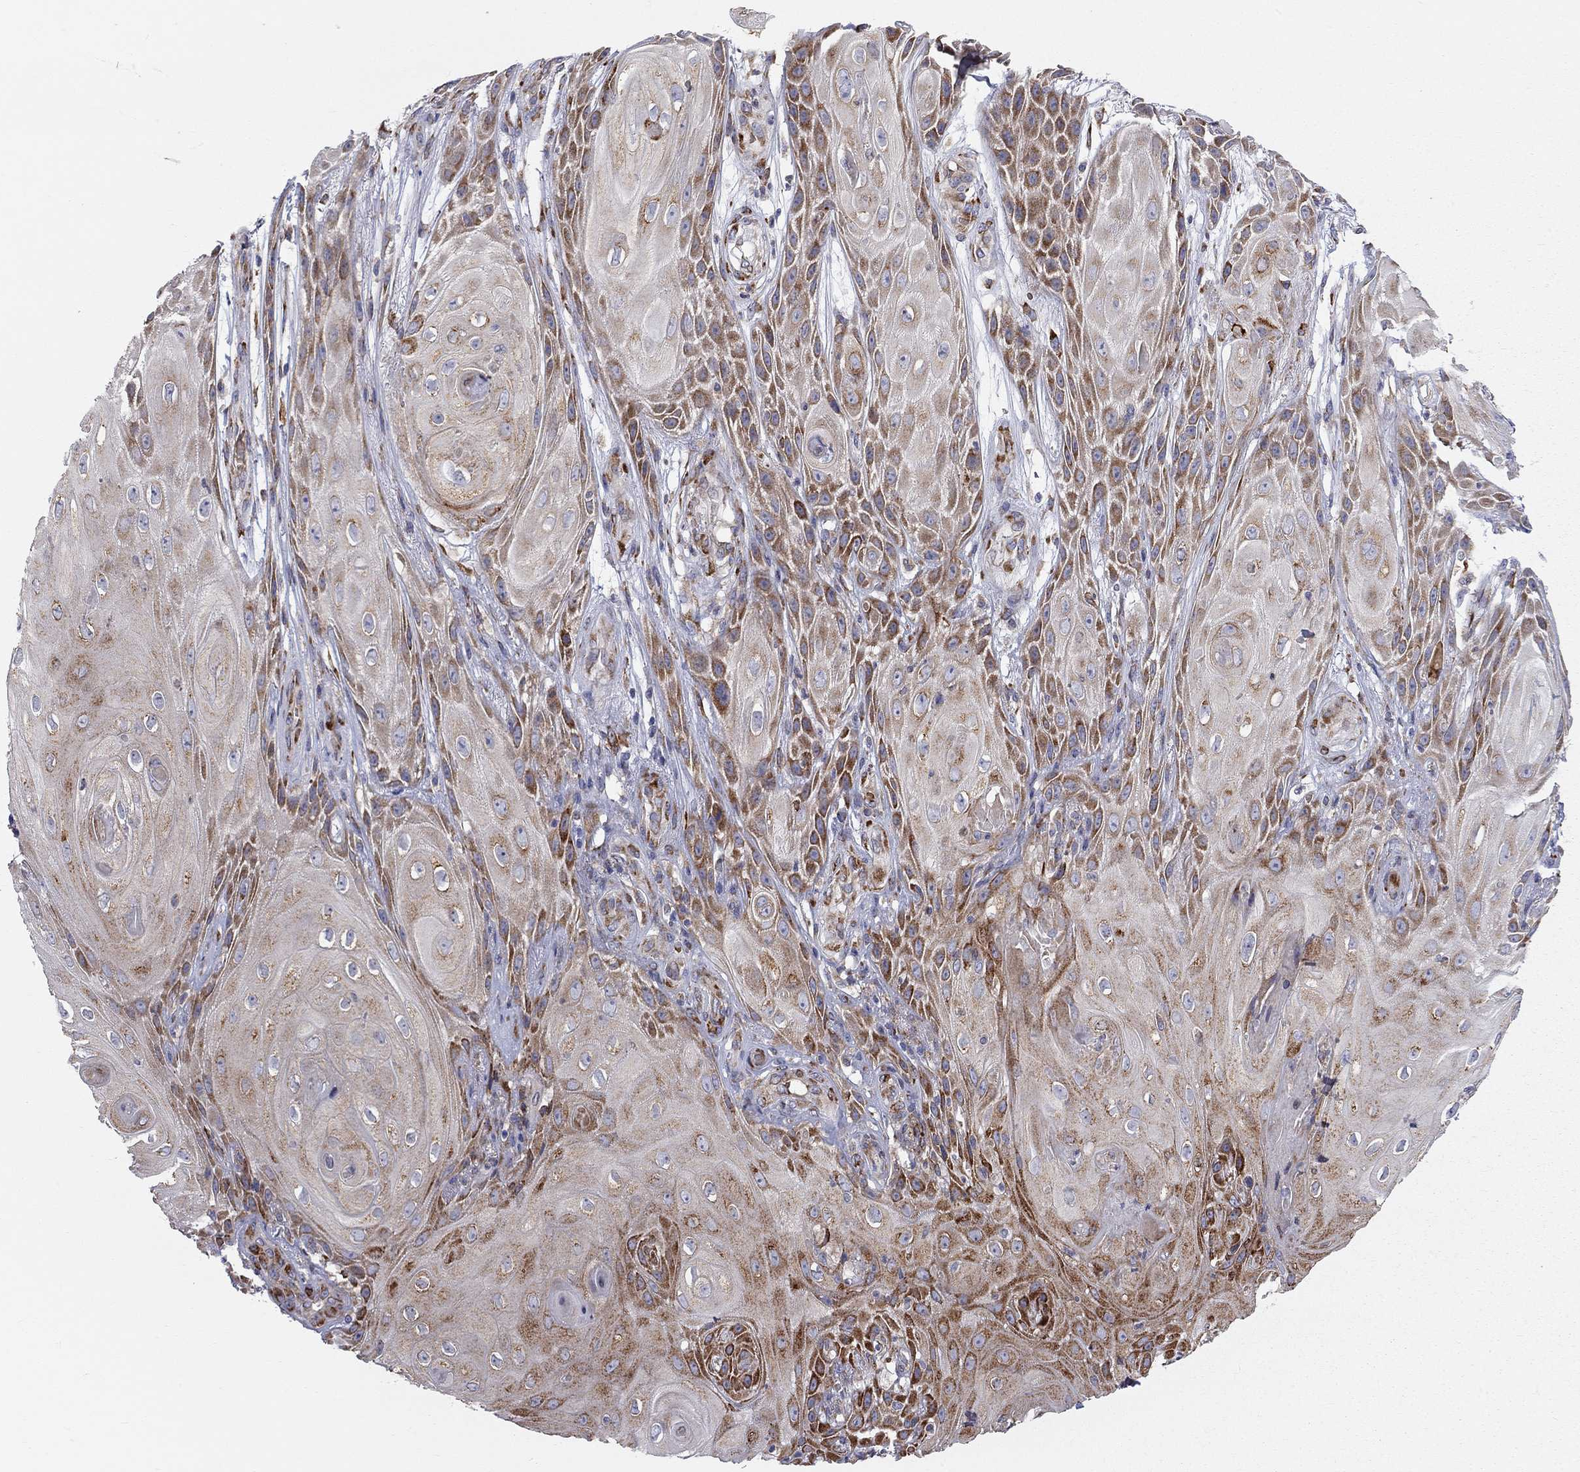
{"staining": {"intensity": "strong", "quantity": "25%-75%", "location": "cytoplasmic/membranous"}, "tissue": "skin cancer", "cell_type": "Tumor cells", "image_type": "cancer", "snomed": [{"axis": "morphology", "description": "Squamous cell carcinoma, NOS"}, {"axis": "topography", "description": "Skin"}], "caption": "A histopathology image of human skin cancer stained for a protein reveals strong cytoplasmic/membranous brown staining in tumor cells. Nuclei are stained in blue.", "gene": "CASTOR1", "patient": {"sex": "male", "age": 62}}